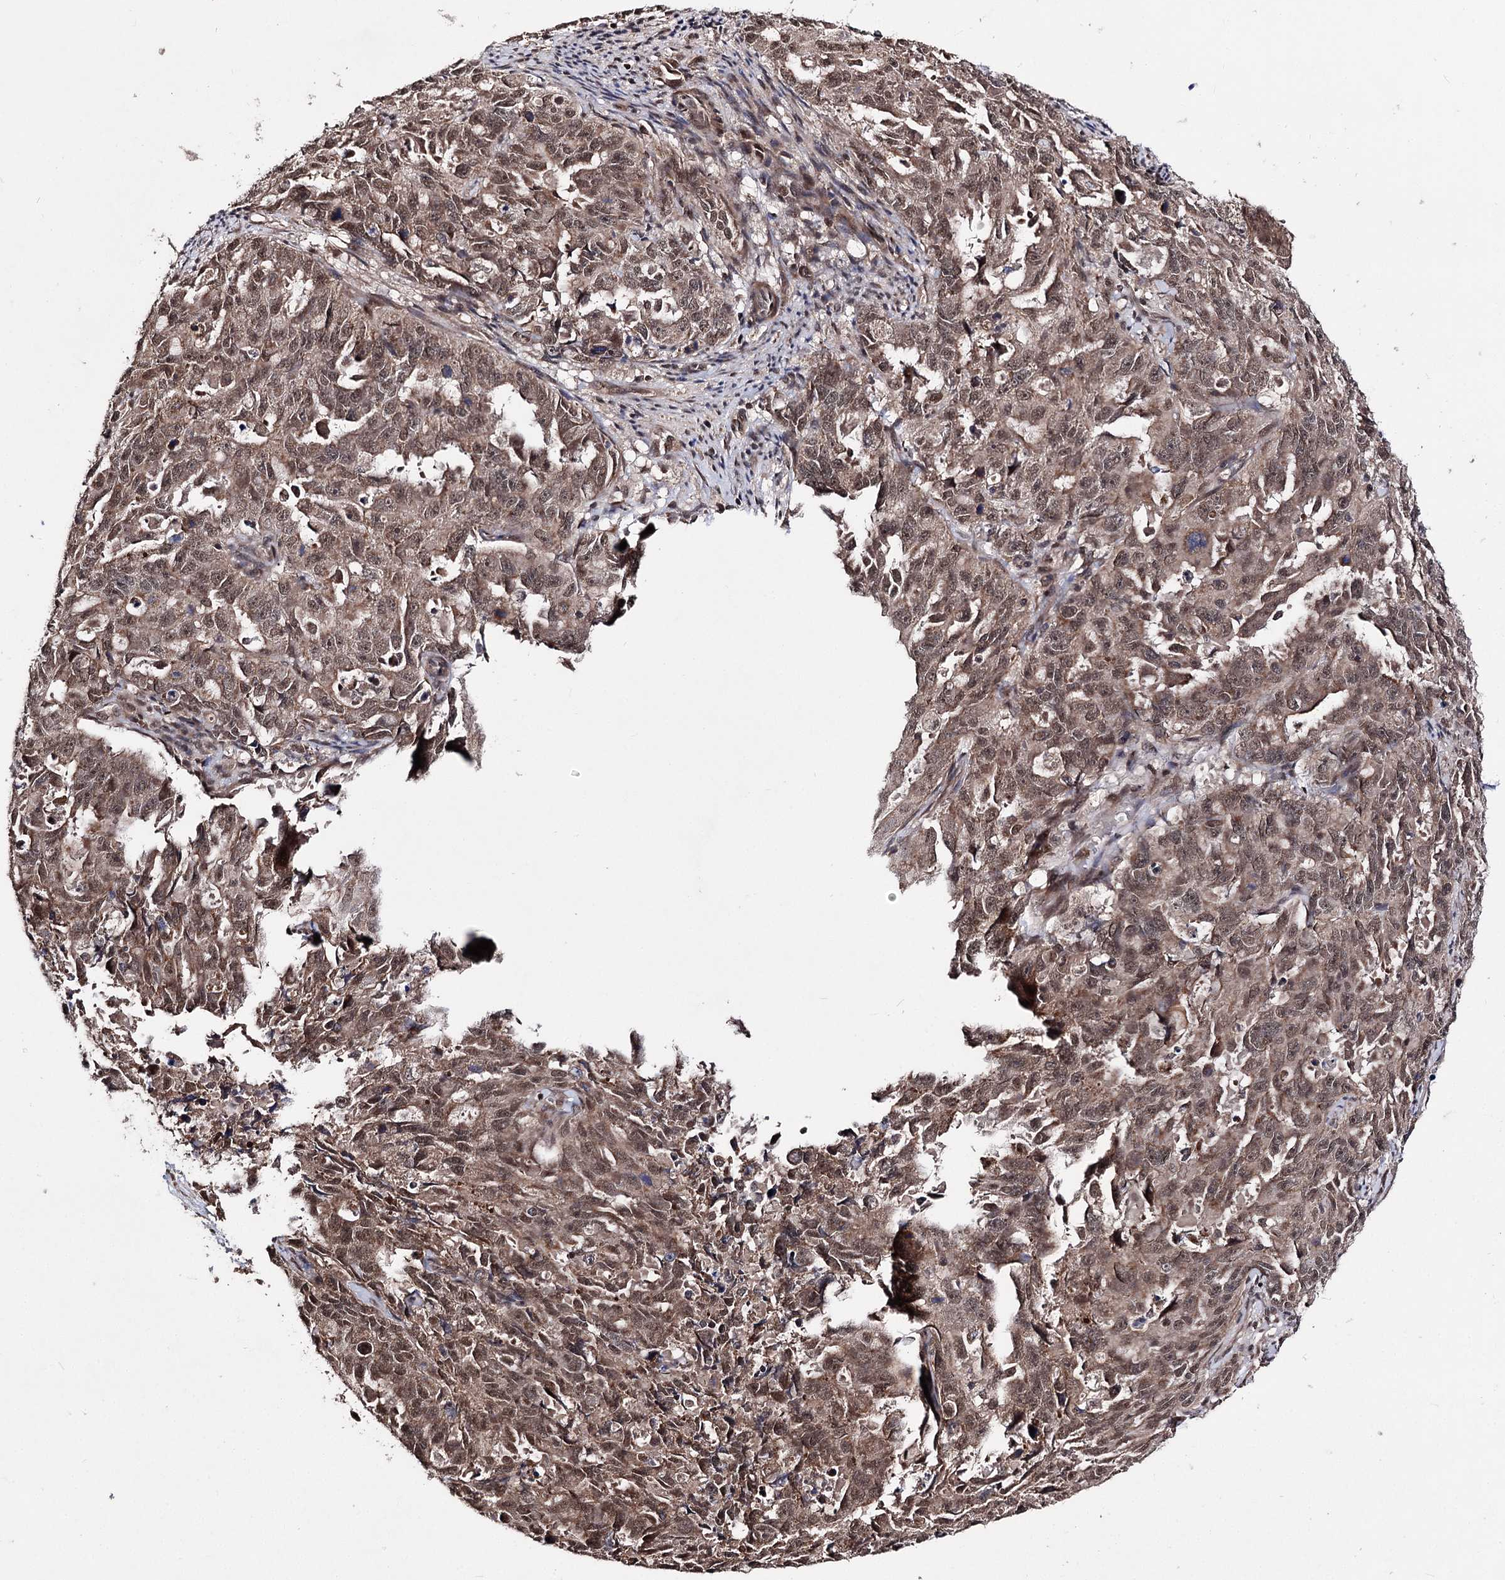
{"staining": {"intensity": "strong", "quantity": ">75%", "location": "cytoplasmic/membranous,nuclear"}, "tissue": "endometrial cancer", "cell_type": "Tumor cells", "image_type": "cancer", "snomed": [{"axis": "morphology", "description": "Adenocarcinoma, NOS"}, {"axis": "topography", "description": "Endometrium"}], "caption": "Endometrial adenocarcinoma stained with a brown dye displays strong cytoplasmic/membranous and nuclear positive positivity in approximately >75% of tumor cells.", "gene": "FAM53B", "patient": {"sex": "female", "age": 65}}